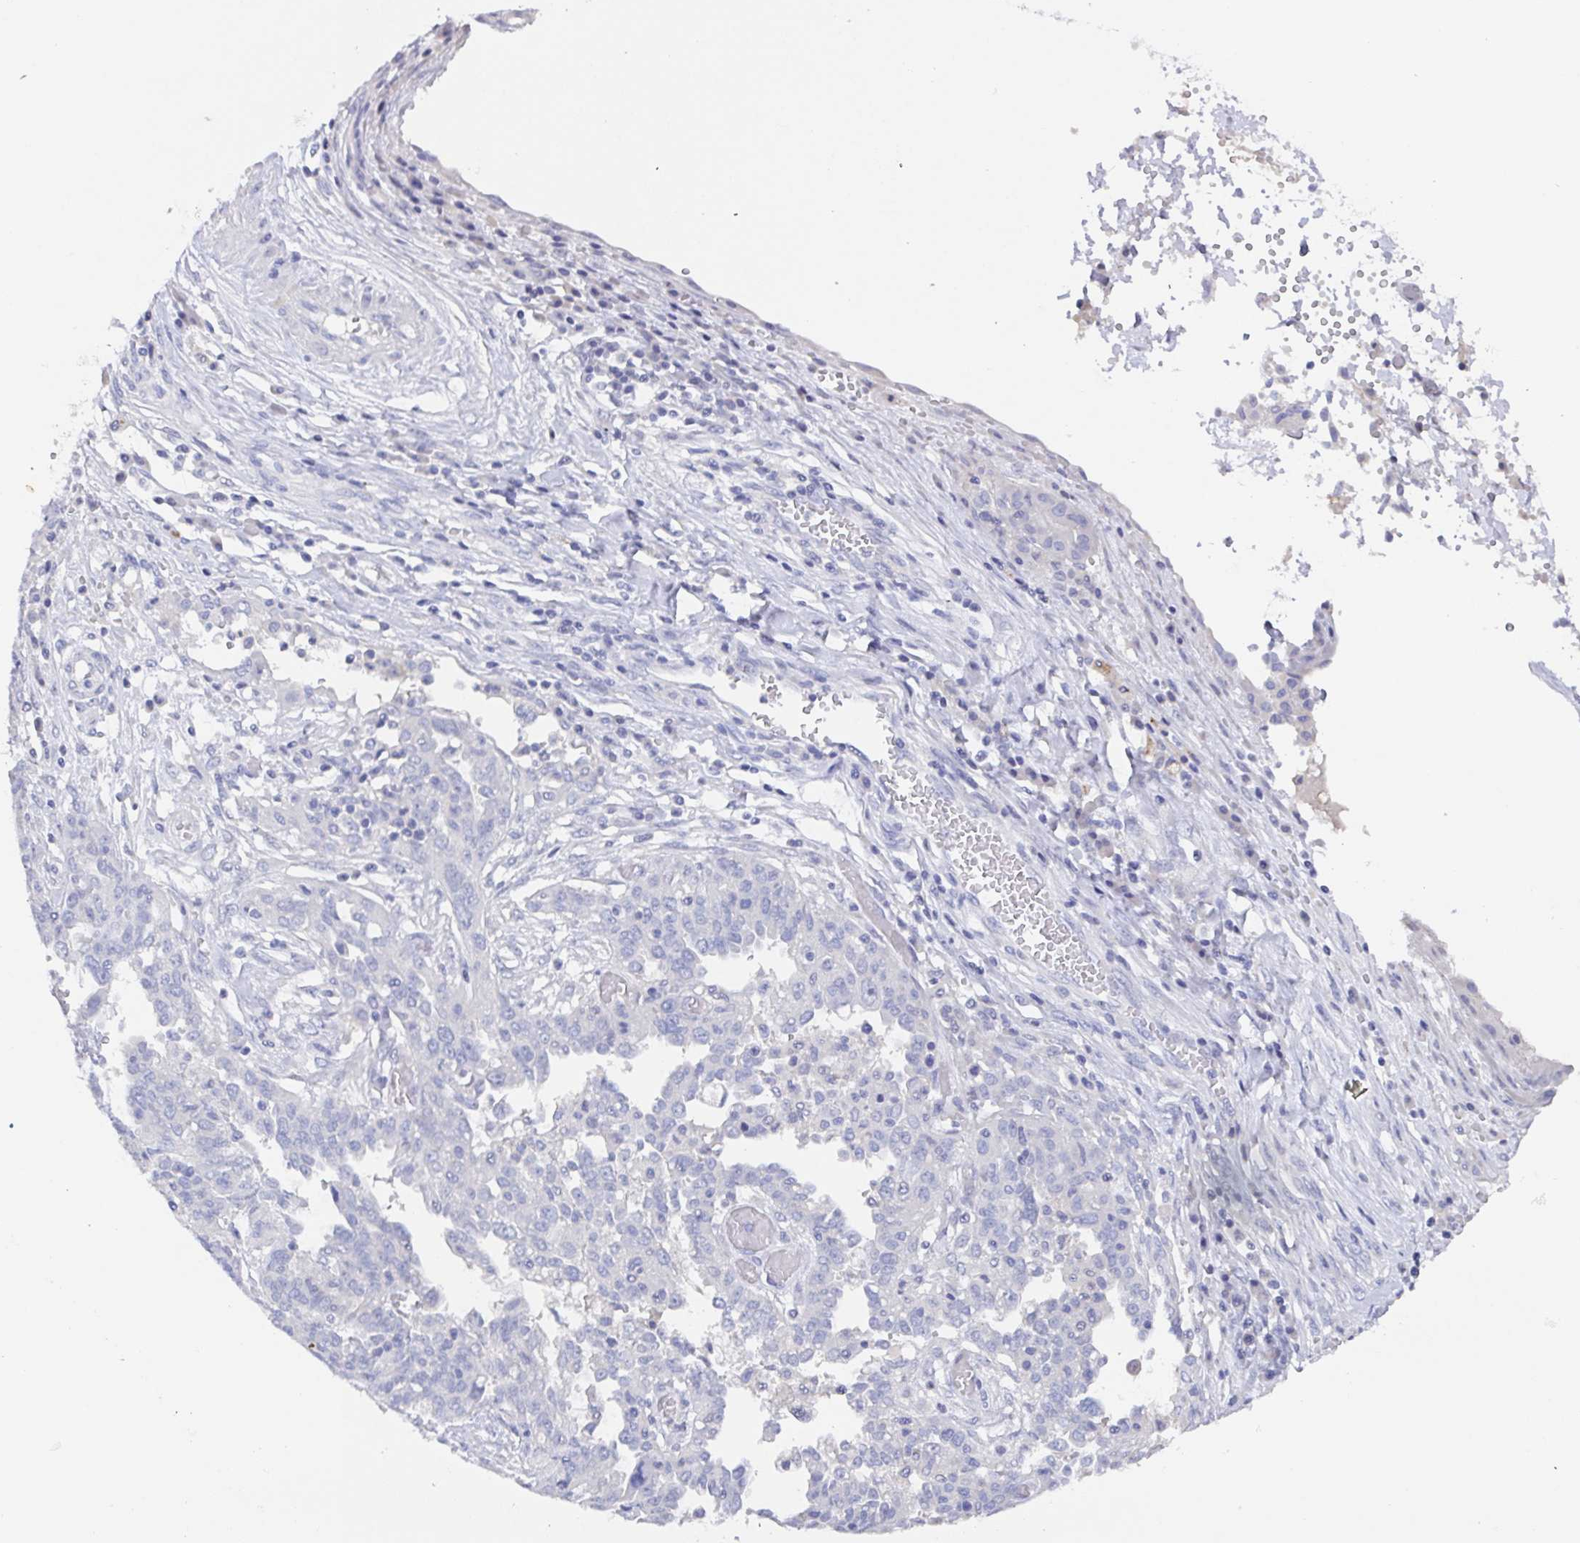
{"staining": {"intensity": "negative", "quantity": "none", "location": "none"}, "tissue": "ovarian cancer", "cell_type": "Tumor cells", "image_type": "cancer", "snomed": [{"axis": "morphology", "description": "Cystadenocarcinoma, serous, NOS"}, {"axis": "topography", "description": "Ovary"}], "caption": "A histopathology image of human ovarian serous cystadenocarcinoma is negative for staining in tumor cells. Brightfield microscopy of immunohistochemistry stained with DAB (brown) and hematoxylin (blue), captured at high magnification.", "gene": "SSC4D", "patient": {"sex": "female", "age": 67}}